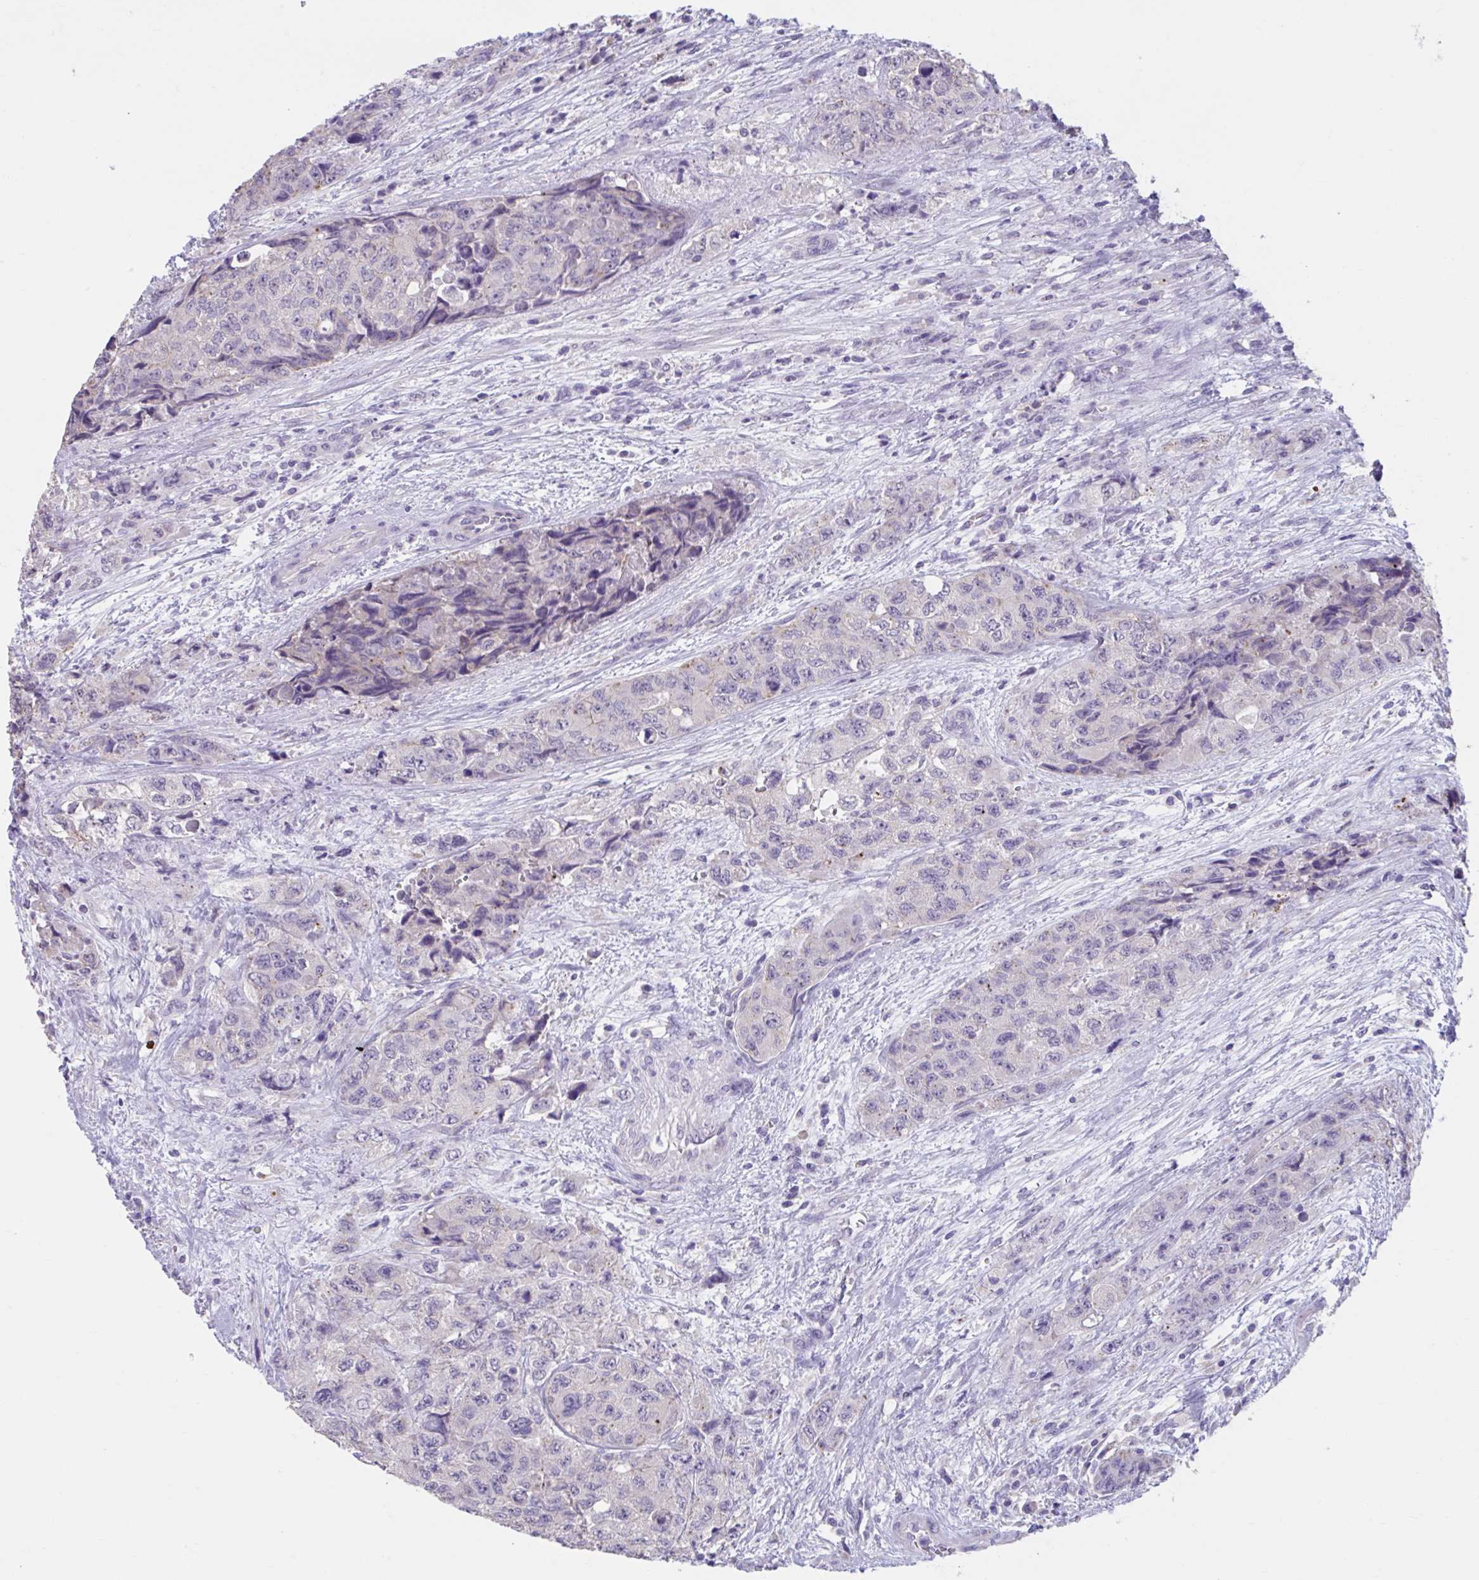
{"staining": {"intensity": "negative", "quantity": "none", "location": "none"}, "tissue": "urothelial cancer", "cell_type": "Tumor cells", "image_type": "cancer", "snomed": [{"axis": "morphology", "description": "Urothelial carcinoma, High grade"}, {"axis": "topography", "description": "Urinary bladder"}], "caption": "Protein analysis of urothelial carcinoma (high-grade) displays no significant staining in tumor cells.", "gene": "GPR162", "patient": {"sex": "female", "age": 78}}